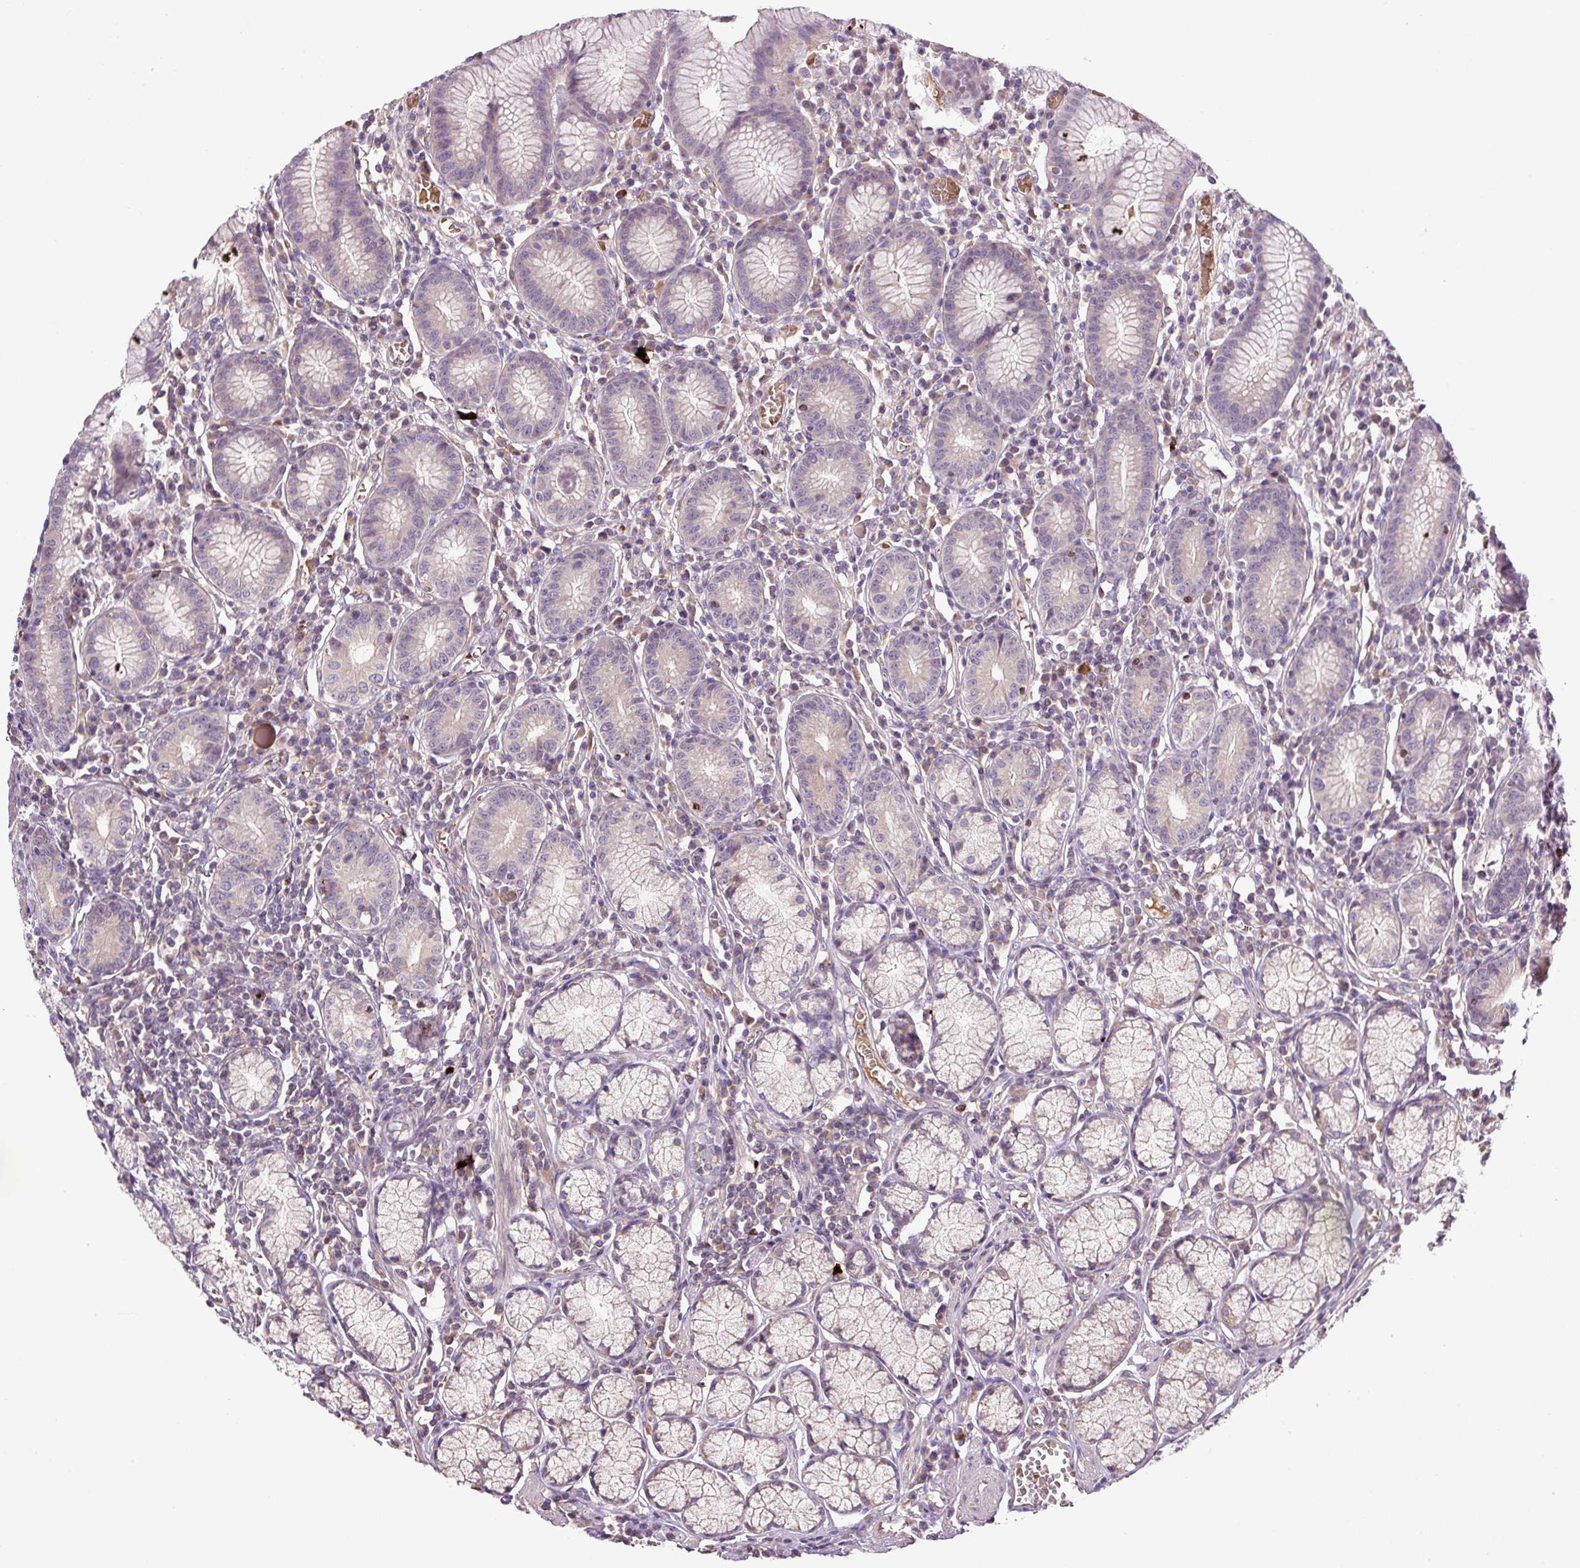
{"staining": {"intensity": "weak", "quantity": "25%-75%", "location": "cytoplasmic/membranous"}, "tissue": "stomach", "cell_type": "Glandular cells", "image_type": "normal", "snomed": [{"axis": "morphology", "description": "Normal tissue, NOS"}, {"axis": "topography", "description": "Stomach"}], "caption": "Stomach stained with immunohistochemistry (IHC) exhibits weak cytoplasmic/membranous expression in approximately 25%-75% of glandular cells. (IHC, brightfield microscopy, high magnification).", "gene": "CXCL13", "patient": {"sex": "male", "age": 55}}